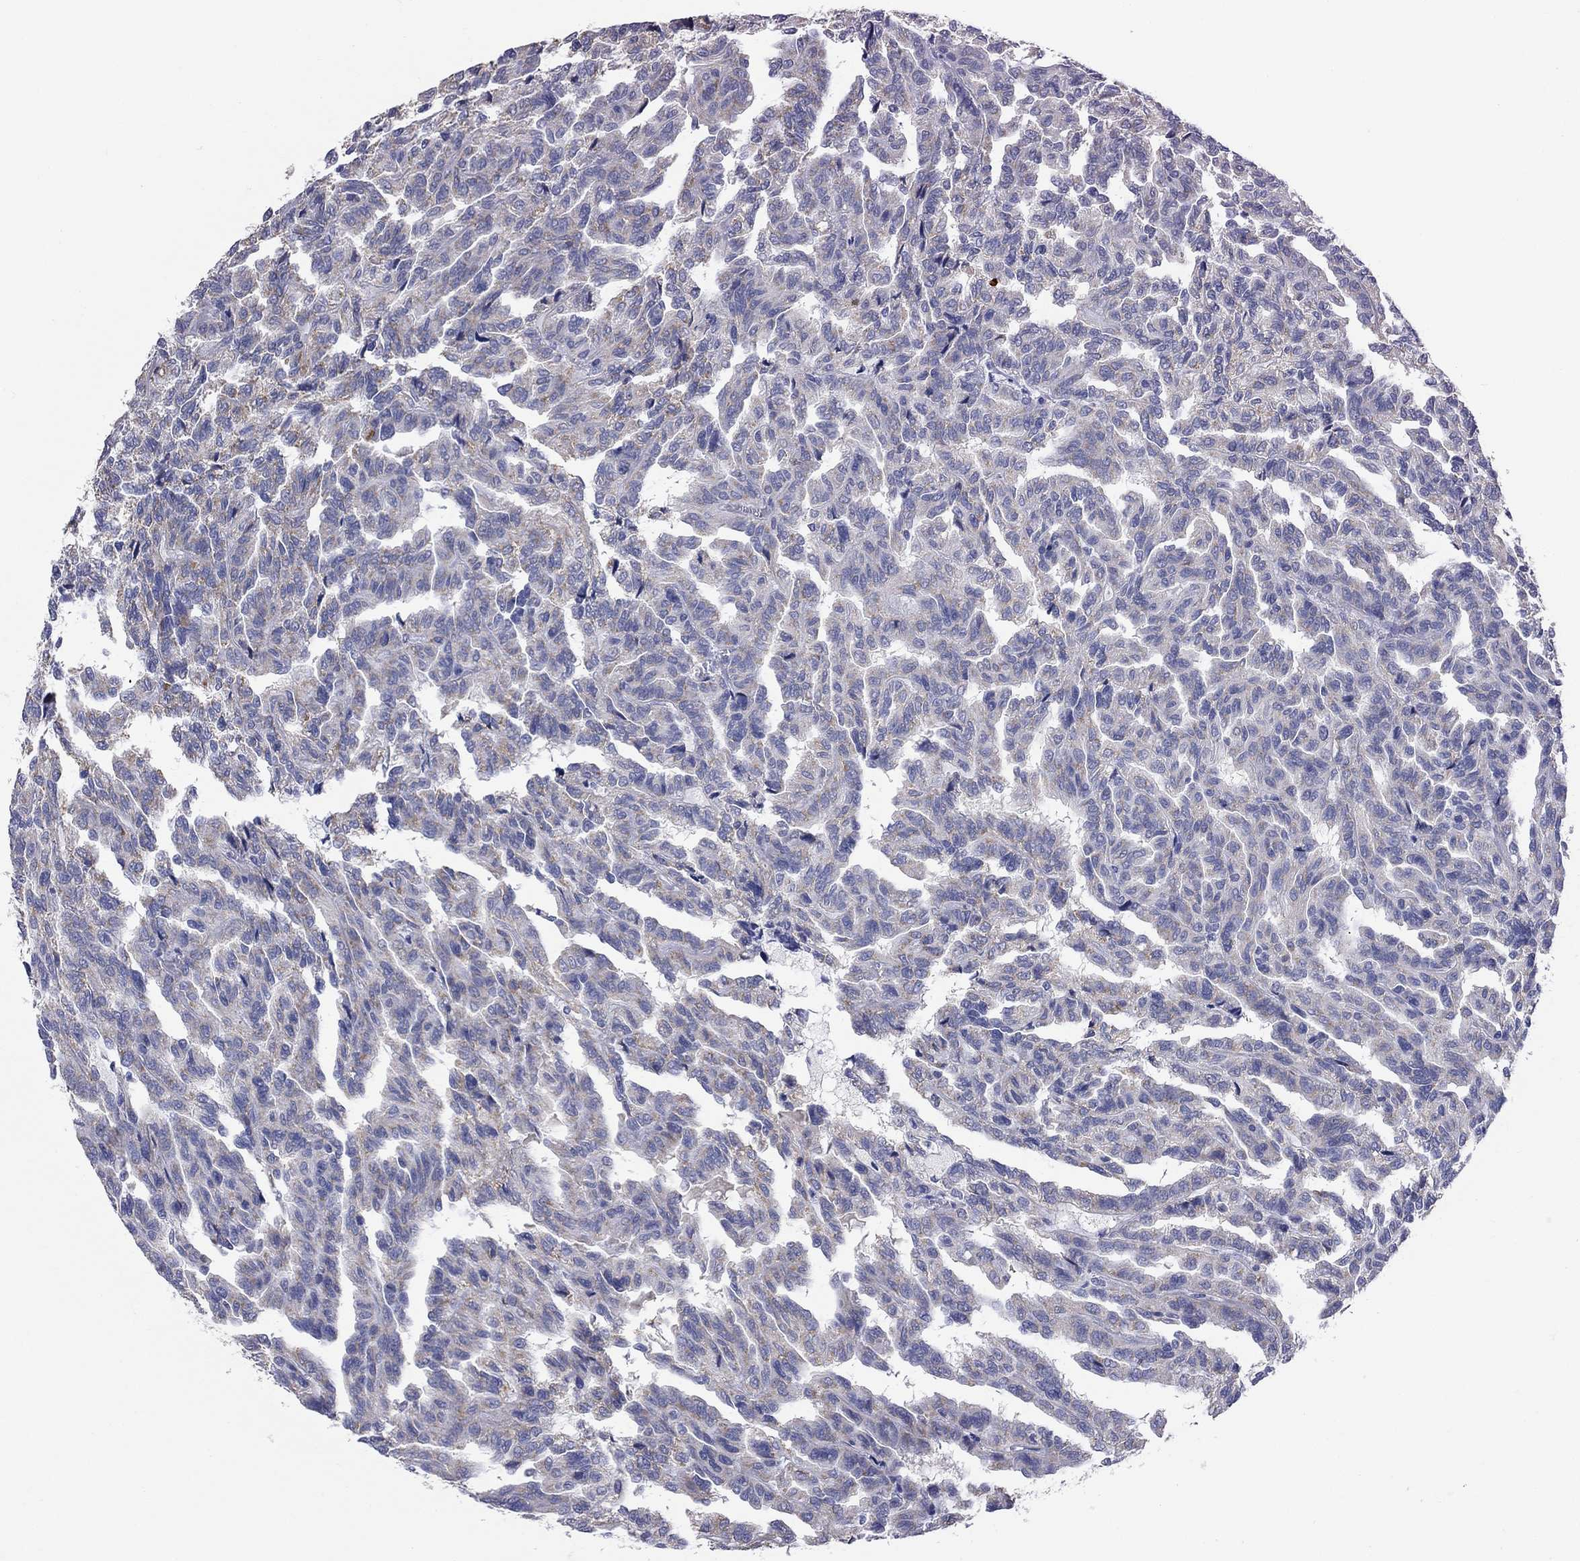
{"staining": {"intensity": "weak", "quantity": ">75%", "location": "cytoplasmic/membranous"}, "tissue": "renal cancer", "cell_type": "Tumor cells", "image_type": "cancer", "snomed": [{"axis": "morphology", "description": "Adenocarcinoma, NOS"}, {"axis": "topography", "description": "Kidney"}], "caption": "Adenocarcinoma (renal) stained for a protein displays weak cytoplasmic/membranous positivity in tumor cells.", "gene": "CLVS1", "patient": {"sex": "male", "age": 79}}